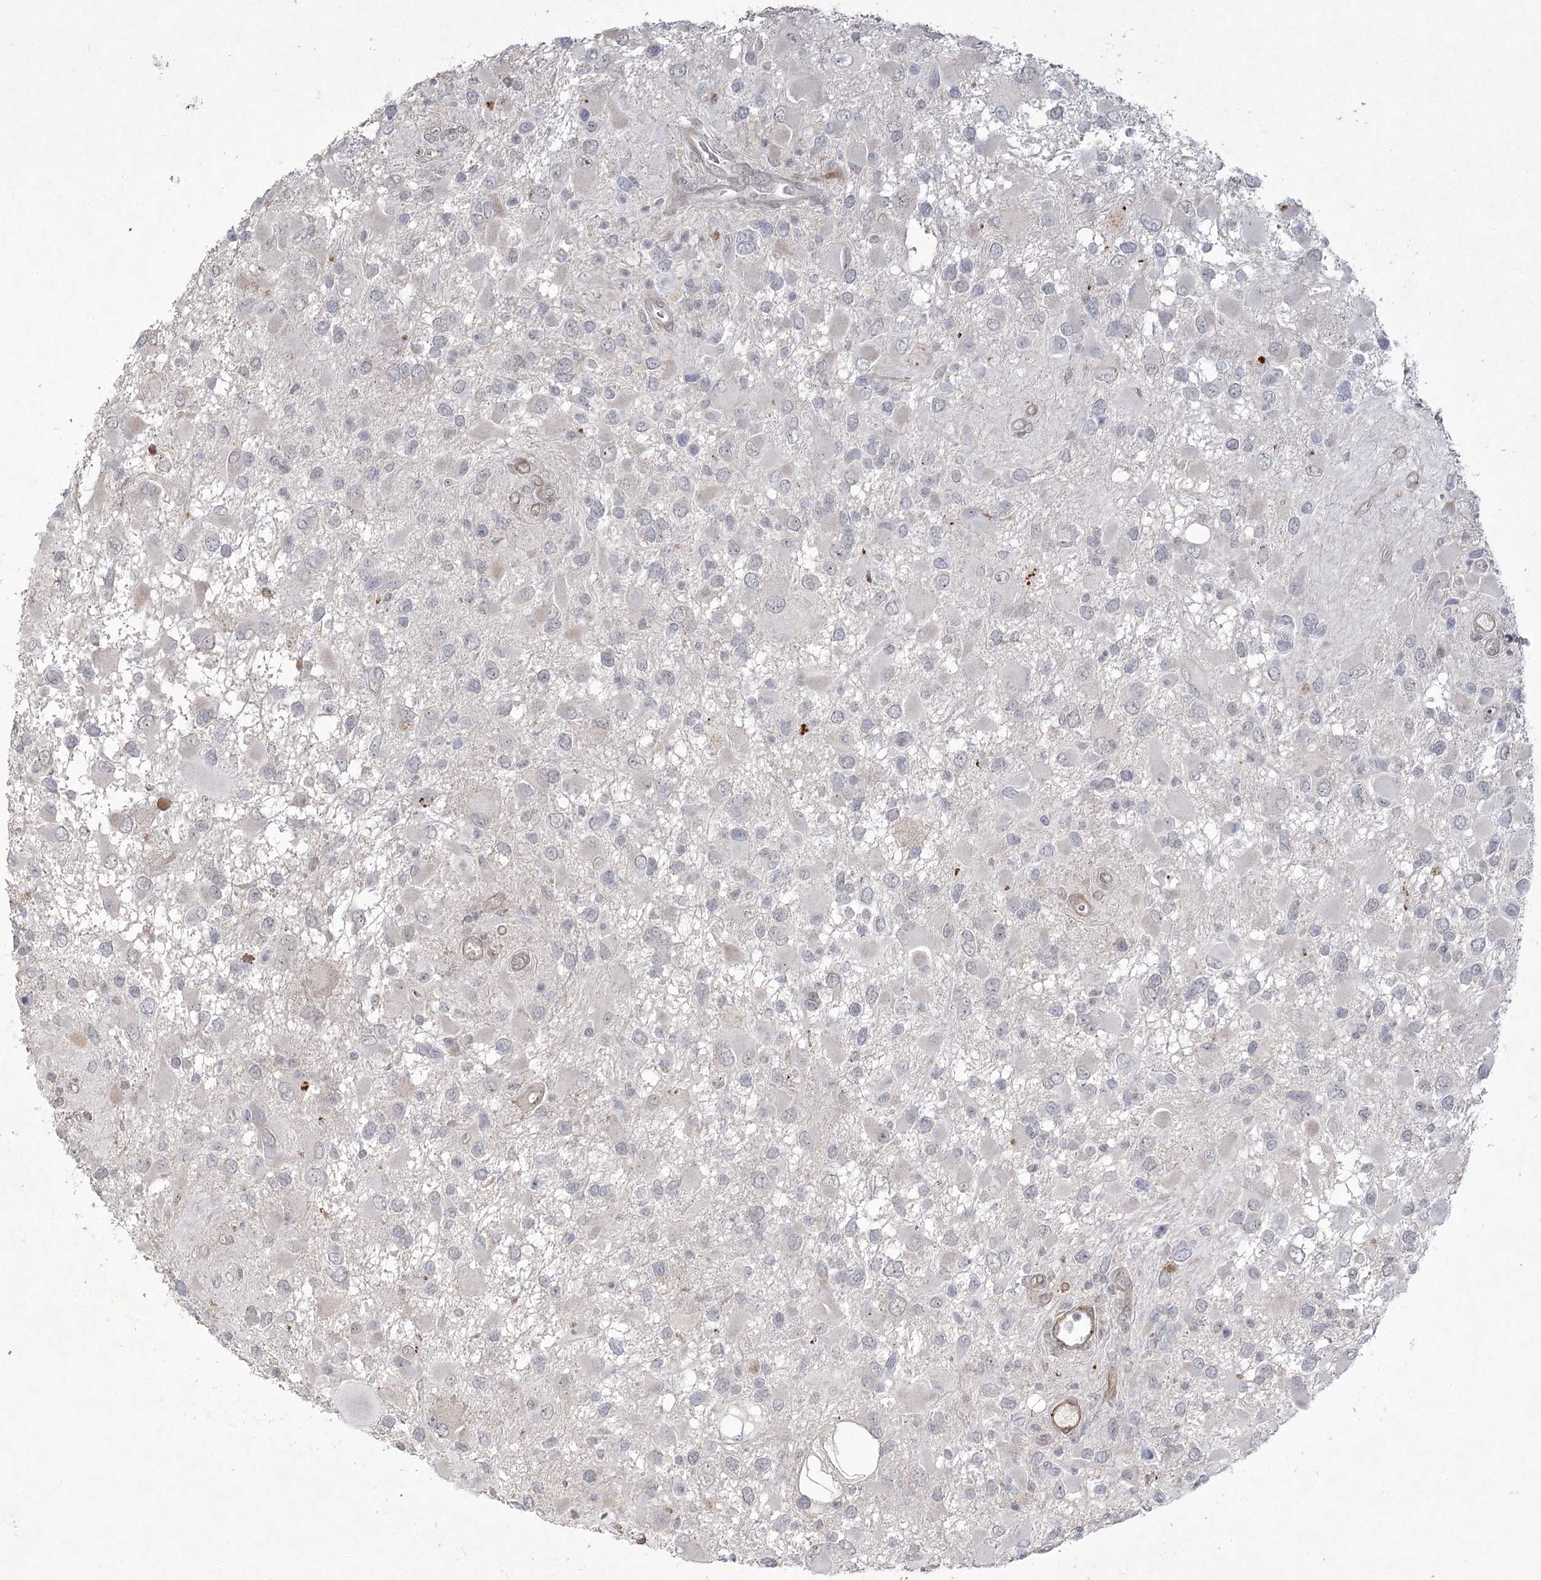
{"staining": {"intensity": "negative", "quantity": "none", "location": "none"}, "tissue": "glioma", "cell_type": "Tumor cells", "image_type": "cancer", "snomed": [{"axis": "morphology", "description": "Glioma, malignant, High grade"}, {"axis": "topography", "description": "Brain"}], "caption": "High magnification brightfield microscopy of malignant glioma (high-grade) stained with DAB (brown) and counterstained with hematoxylin (blue): tumor cells show no significant positivity.", "gene": "AMTN", "patient": {"sex": "male", "age": 53}}